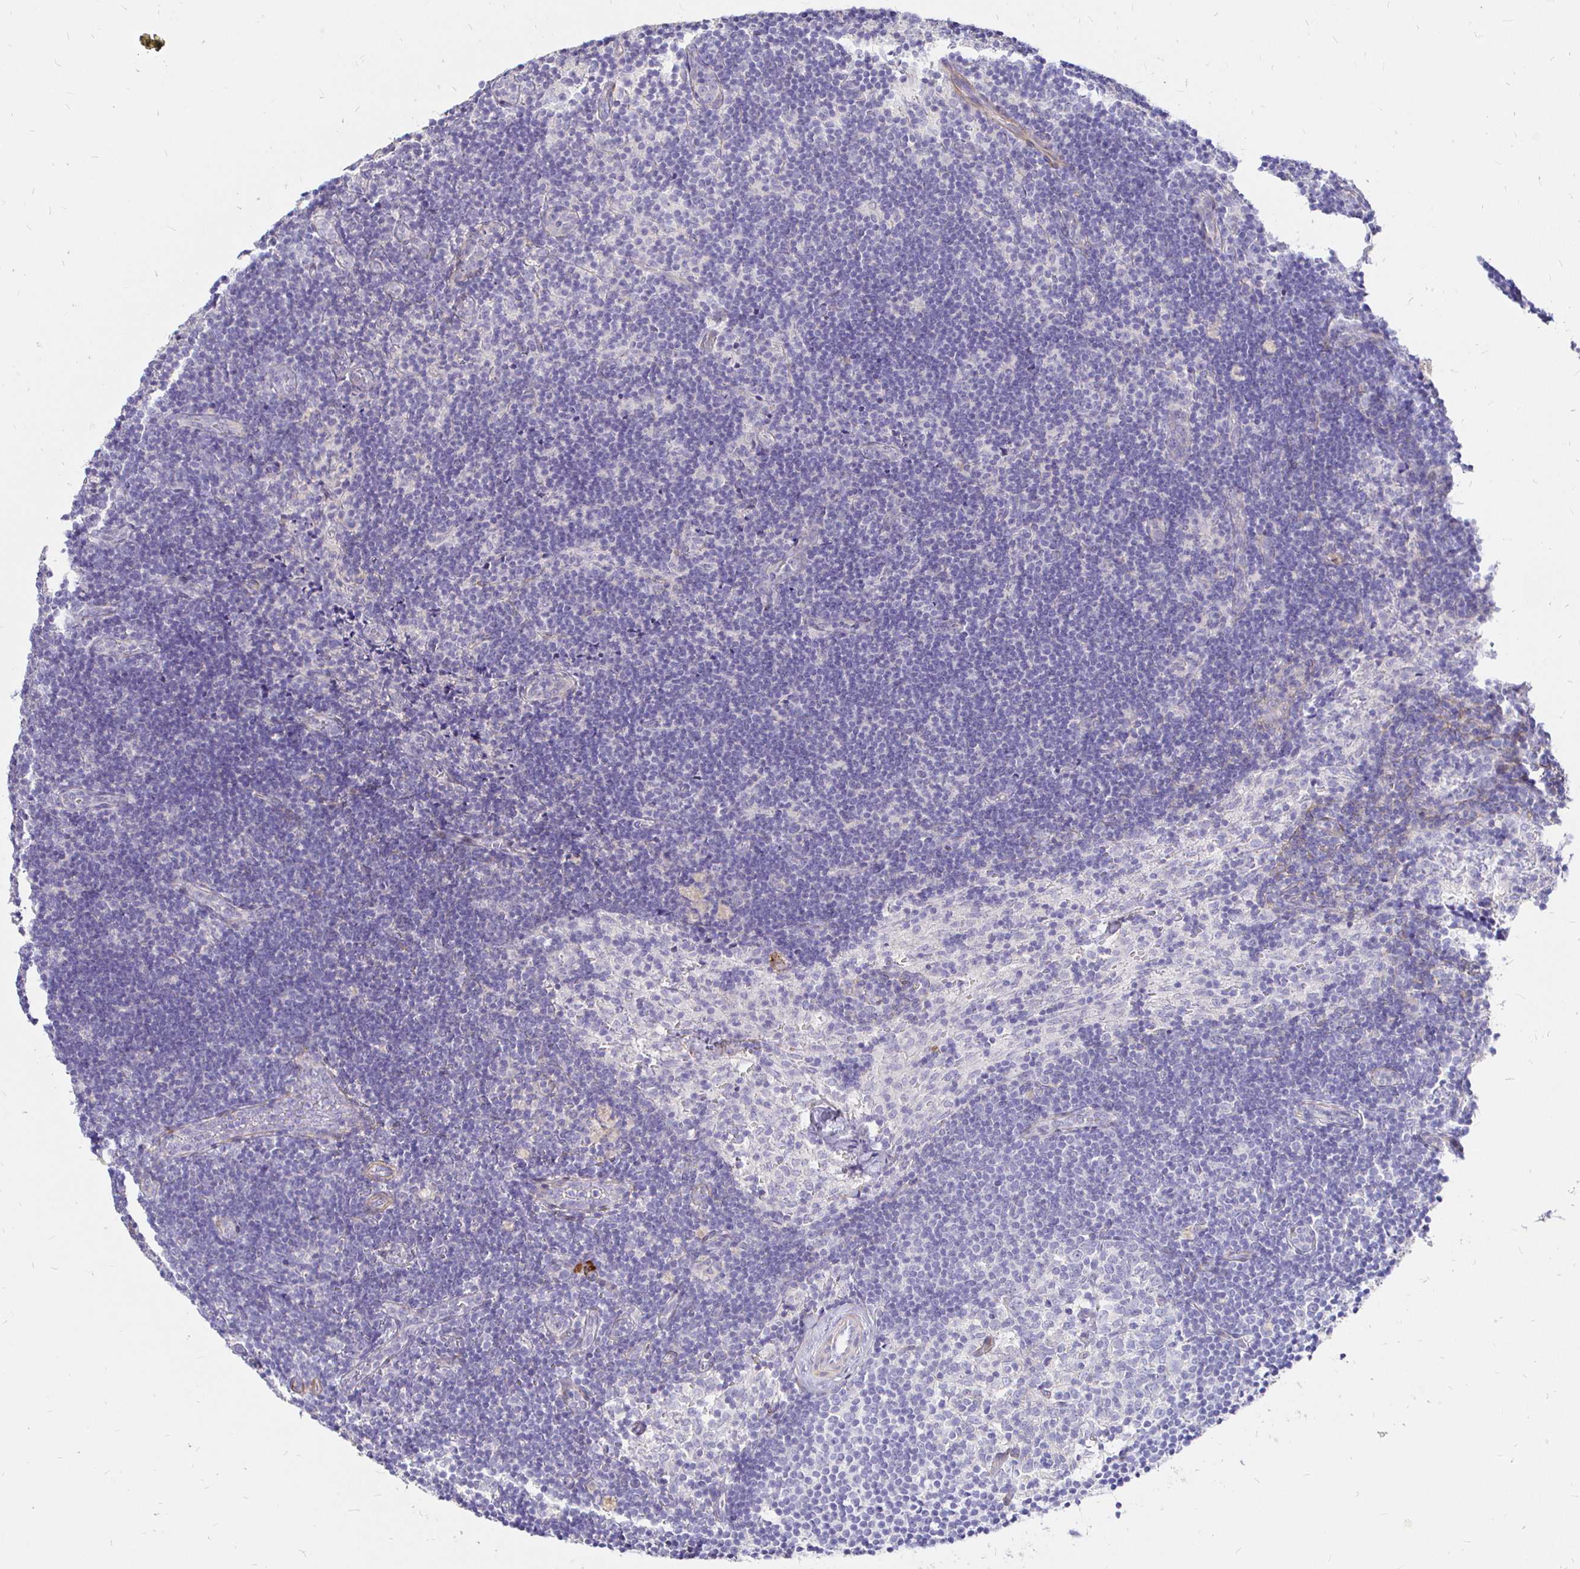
{"staining": {"intensity": "negative", "quantity": "none", "location": "none"}, "tissue": "lymph node", "cell_type": "Germinal center cells", "image_type": "normal", "snomed": [{"axis": "morphology", "description": "Normal tissue, NOS"}, {"axis": "topography", "description": "Lymph node"}], "caption": "This is an immunohistochemistry (IHC) histopathology image of unremarkable human lymph node. There is no positivity in germinal center cells.", "gene": "PALM2AKAP2", "patient": {"sex": "female", "age": 31}}